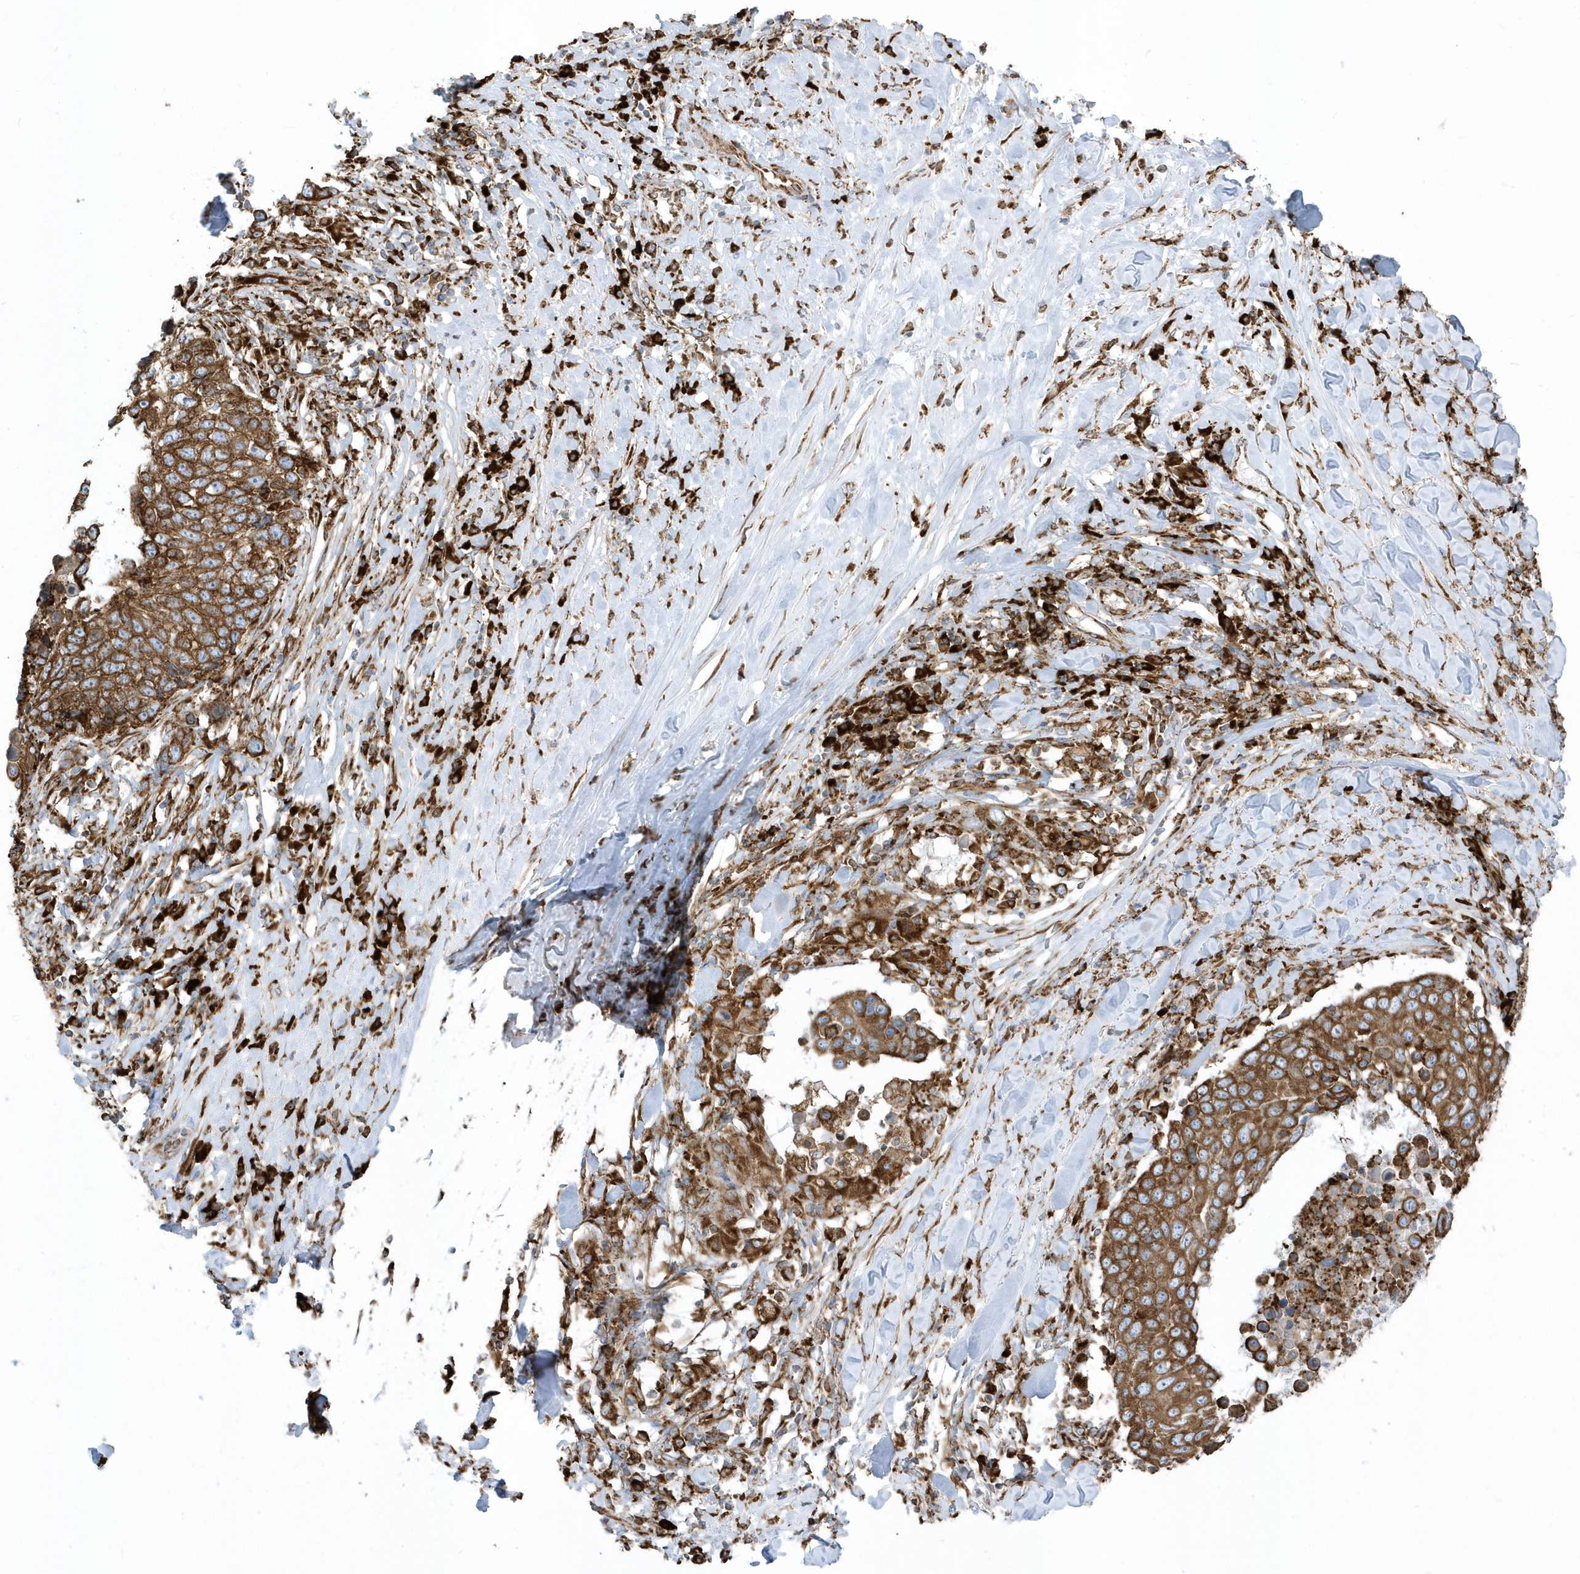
{"staining": {"intensity": "strong", "quantity": ">75%", "location": "cytoplasmic/membranous"}, "tissue": "lung cancer", "cell_type": "Tumor cells", "image_type": "cancer", "snomed": [{"axis": "morphology", "description": "Squamous cell carcinoma, NOS"}, {"axis": "topography", "description": "Lung"}], "caption": "Strong cytoplasmic/membranous protein staining is present in about >75% of tumor cells in lung cancer (squamous cell carcinoma).", "gene": "PDIA6", "patient": {"sex": "male", "age": 66}}